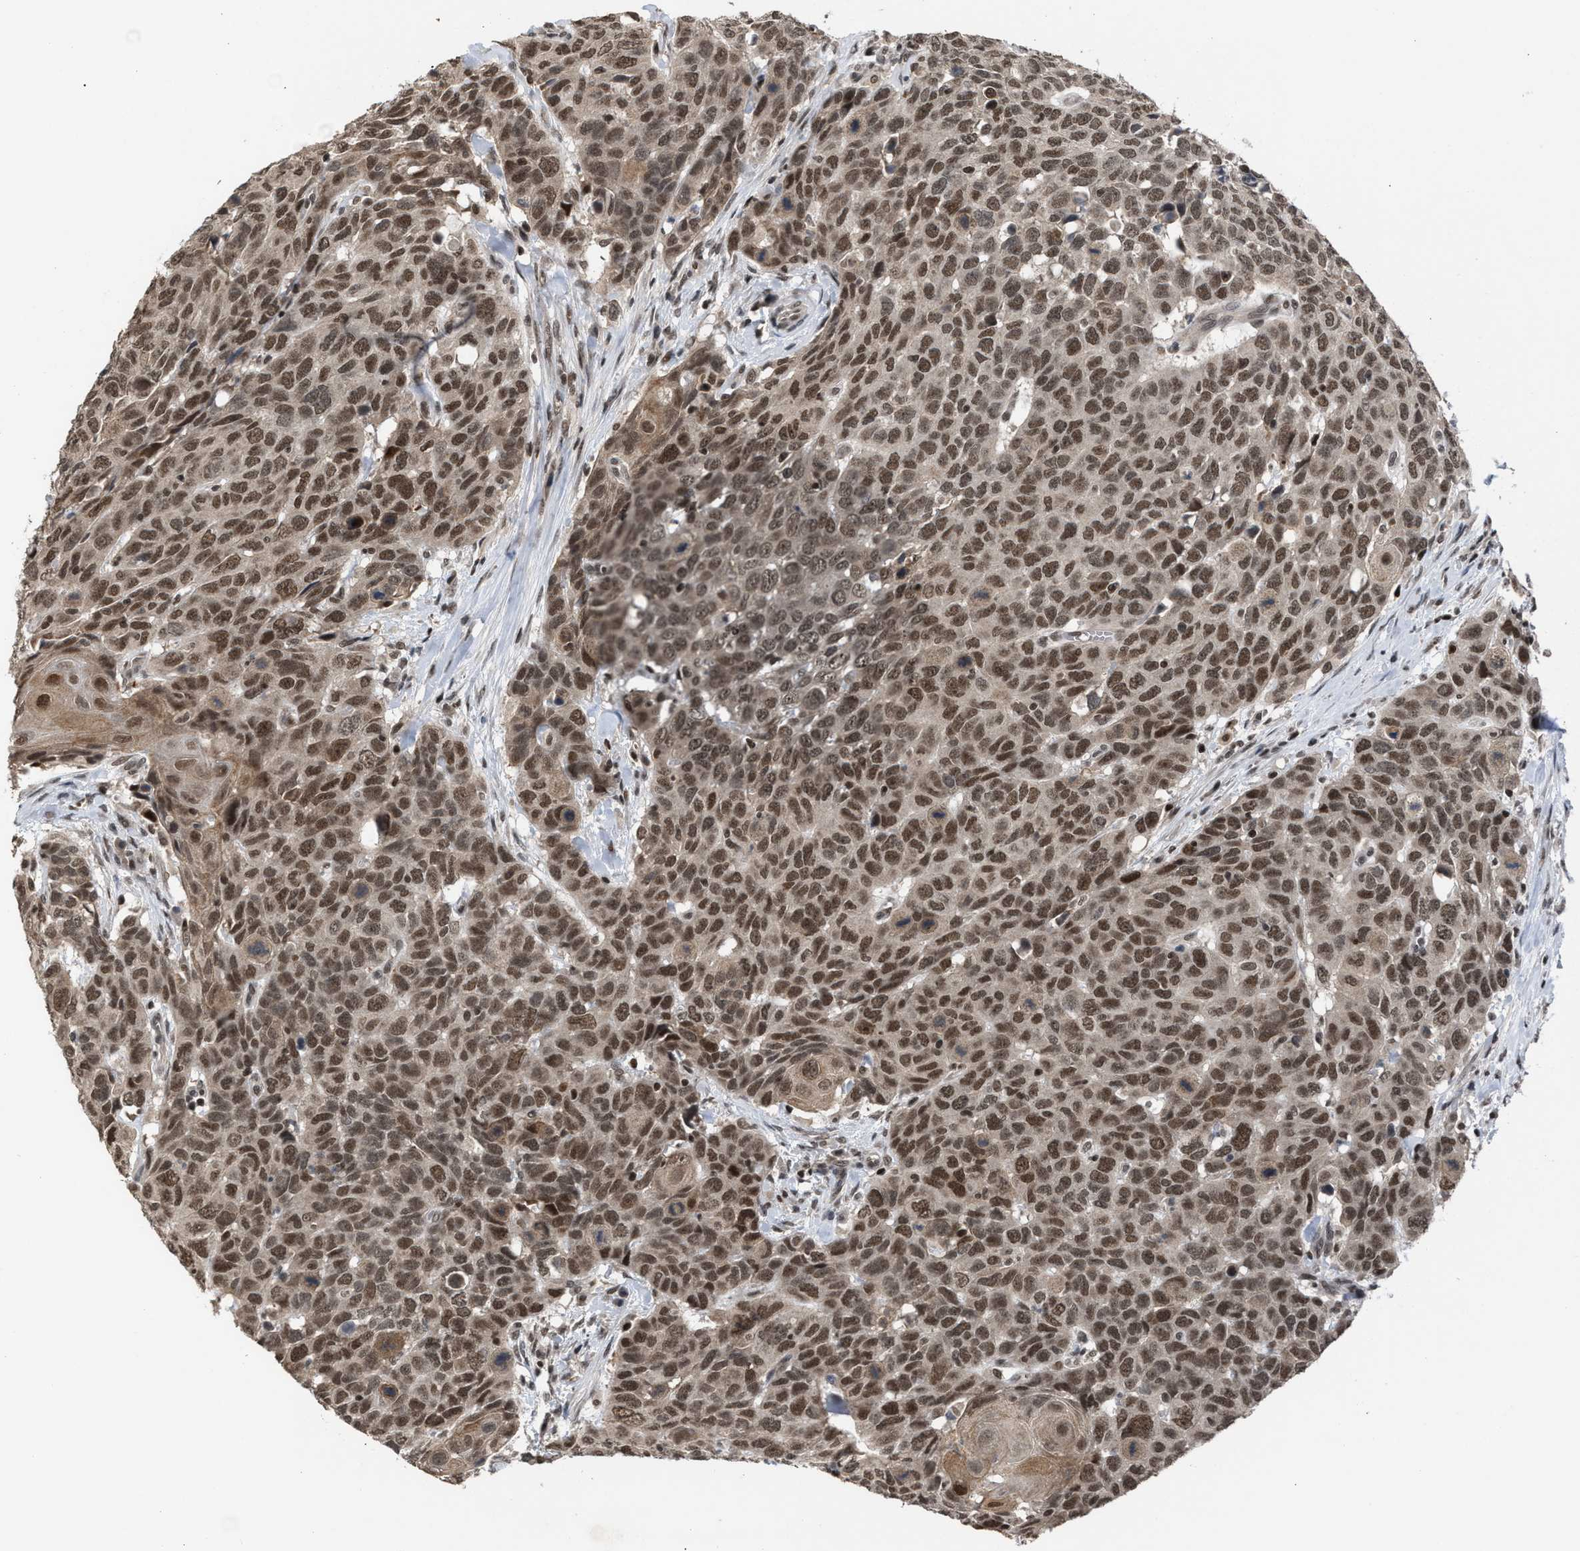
{"staining": {"intensity": "moderate", "quantity": ">75%", "location": "nuclear"}, "tissue": "head and neck cancer", "cell_type": "Tumor cells", "image_type": "cancer", "snomed": [{"axis": "morphology", "description": "Squamous cell carcinoma, NOS"}, {"axis": "topography", "description": "Head-Neck"}], "caption": "Head and neck squamous cell carcinoma stained with a brown dye demonstrates moderate nuclear positive positivity in about >75% of tumor cells.", "gene": "C9orf78", "patient": {"sex": "male", "age": 66}}